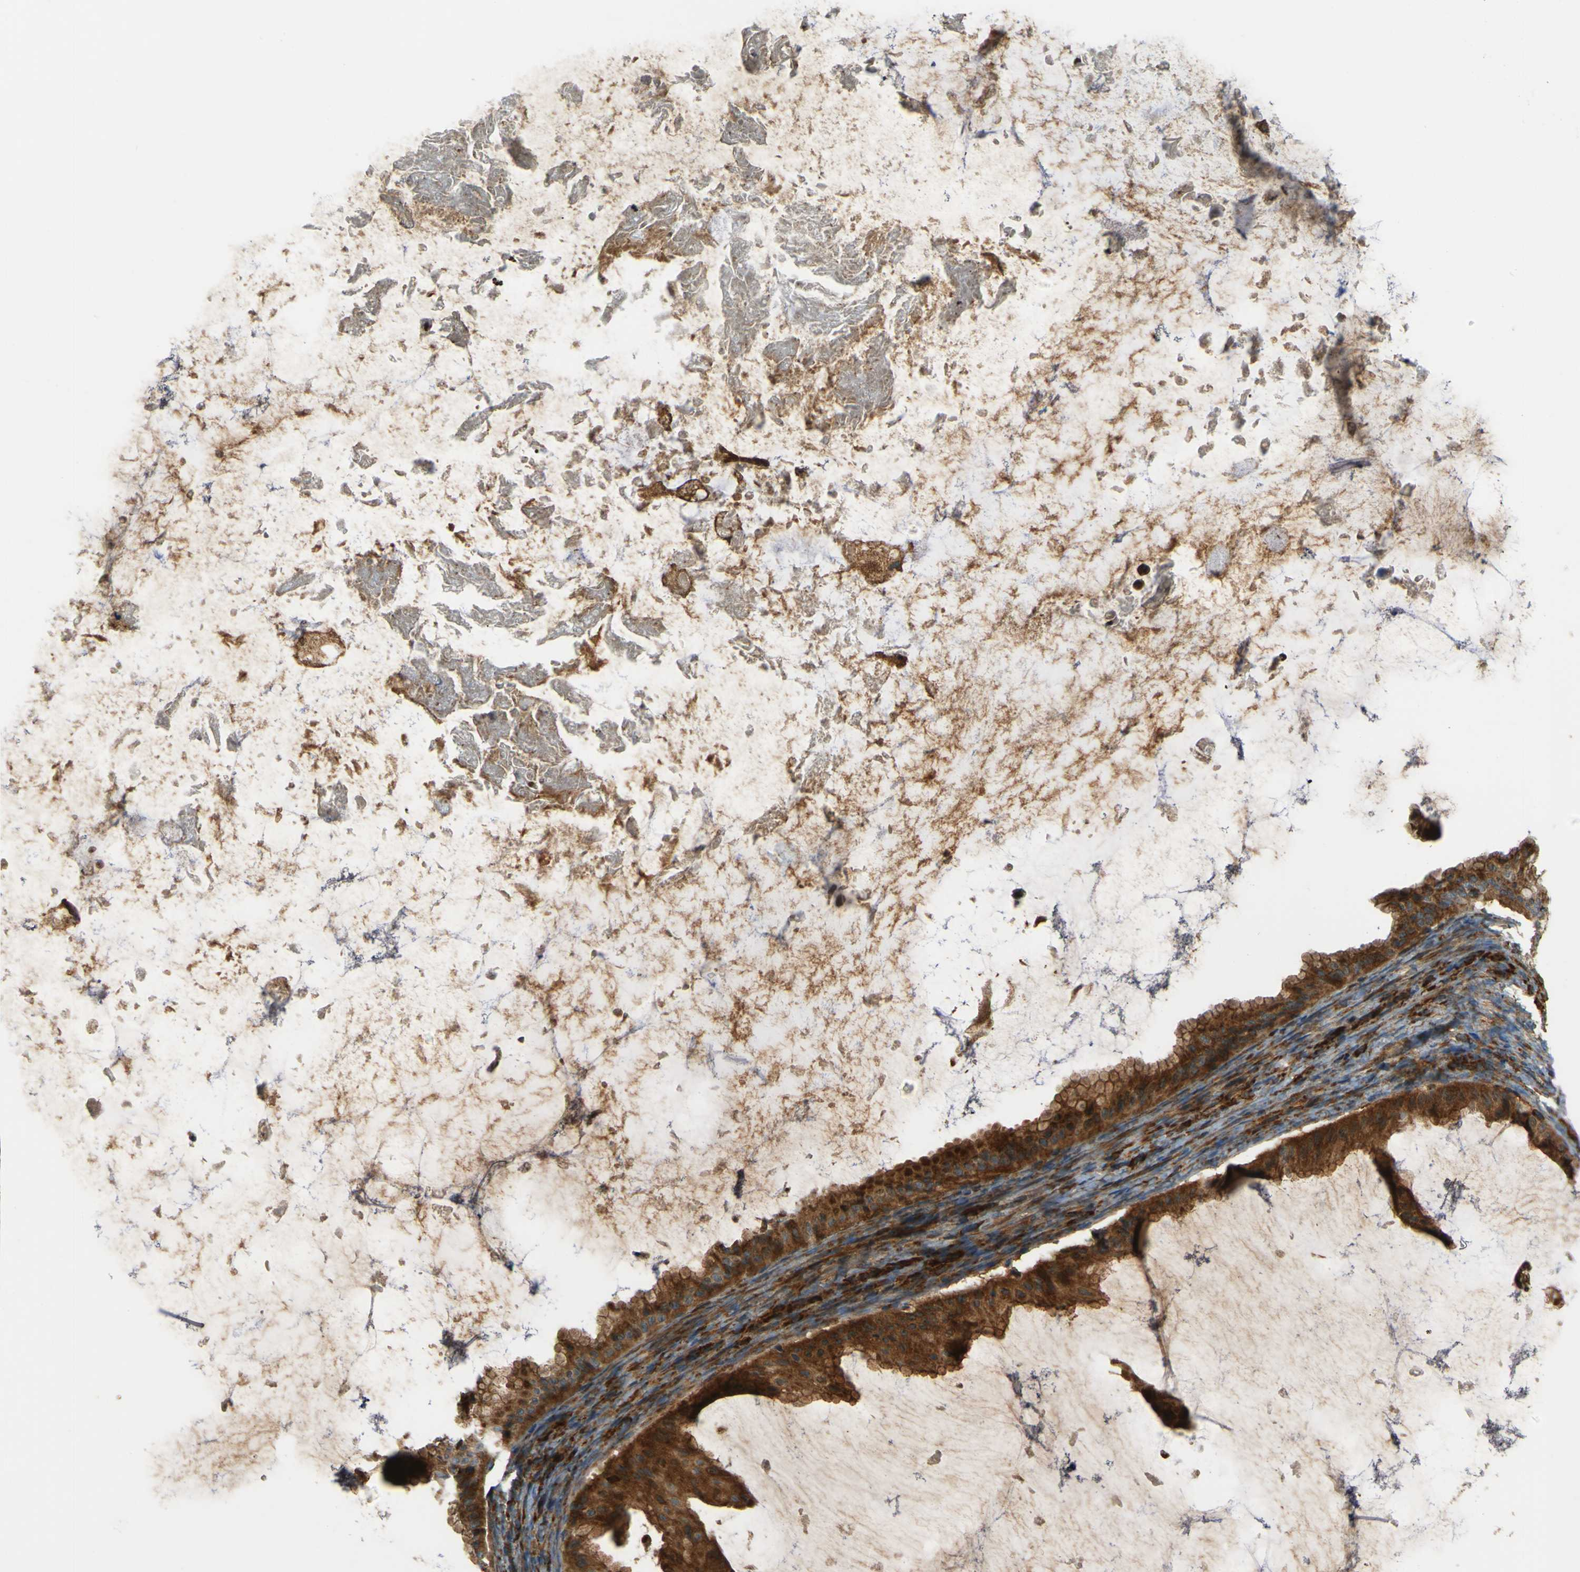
{"staining": {"intensity": "strong", "quantity": ">75%", "location": "cytoplasmic/membranous"}, "tissue": "ovarian cancer", "cell_type": "Tumor cells", "image_type": "cancer", "snomed": [{"axis": "morphology", "description": "Cystadenocarcinoma, mucinous, NOS"}, {"axis": "topography", "description": "Ovary"}], "caption": "Tumor cells demonstrate strong cytoplasmic/membranous expression in approximately >75% of cells in mucinous cystadenocarcinoma (ovarian).", "gene": "DNAJC5", "patient": {"sex": "female", "age": 61}}